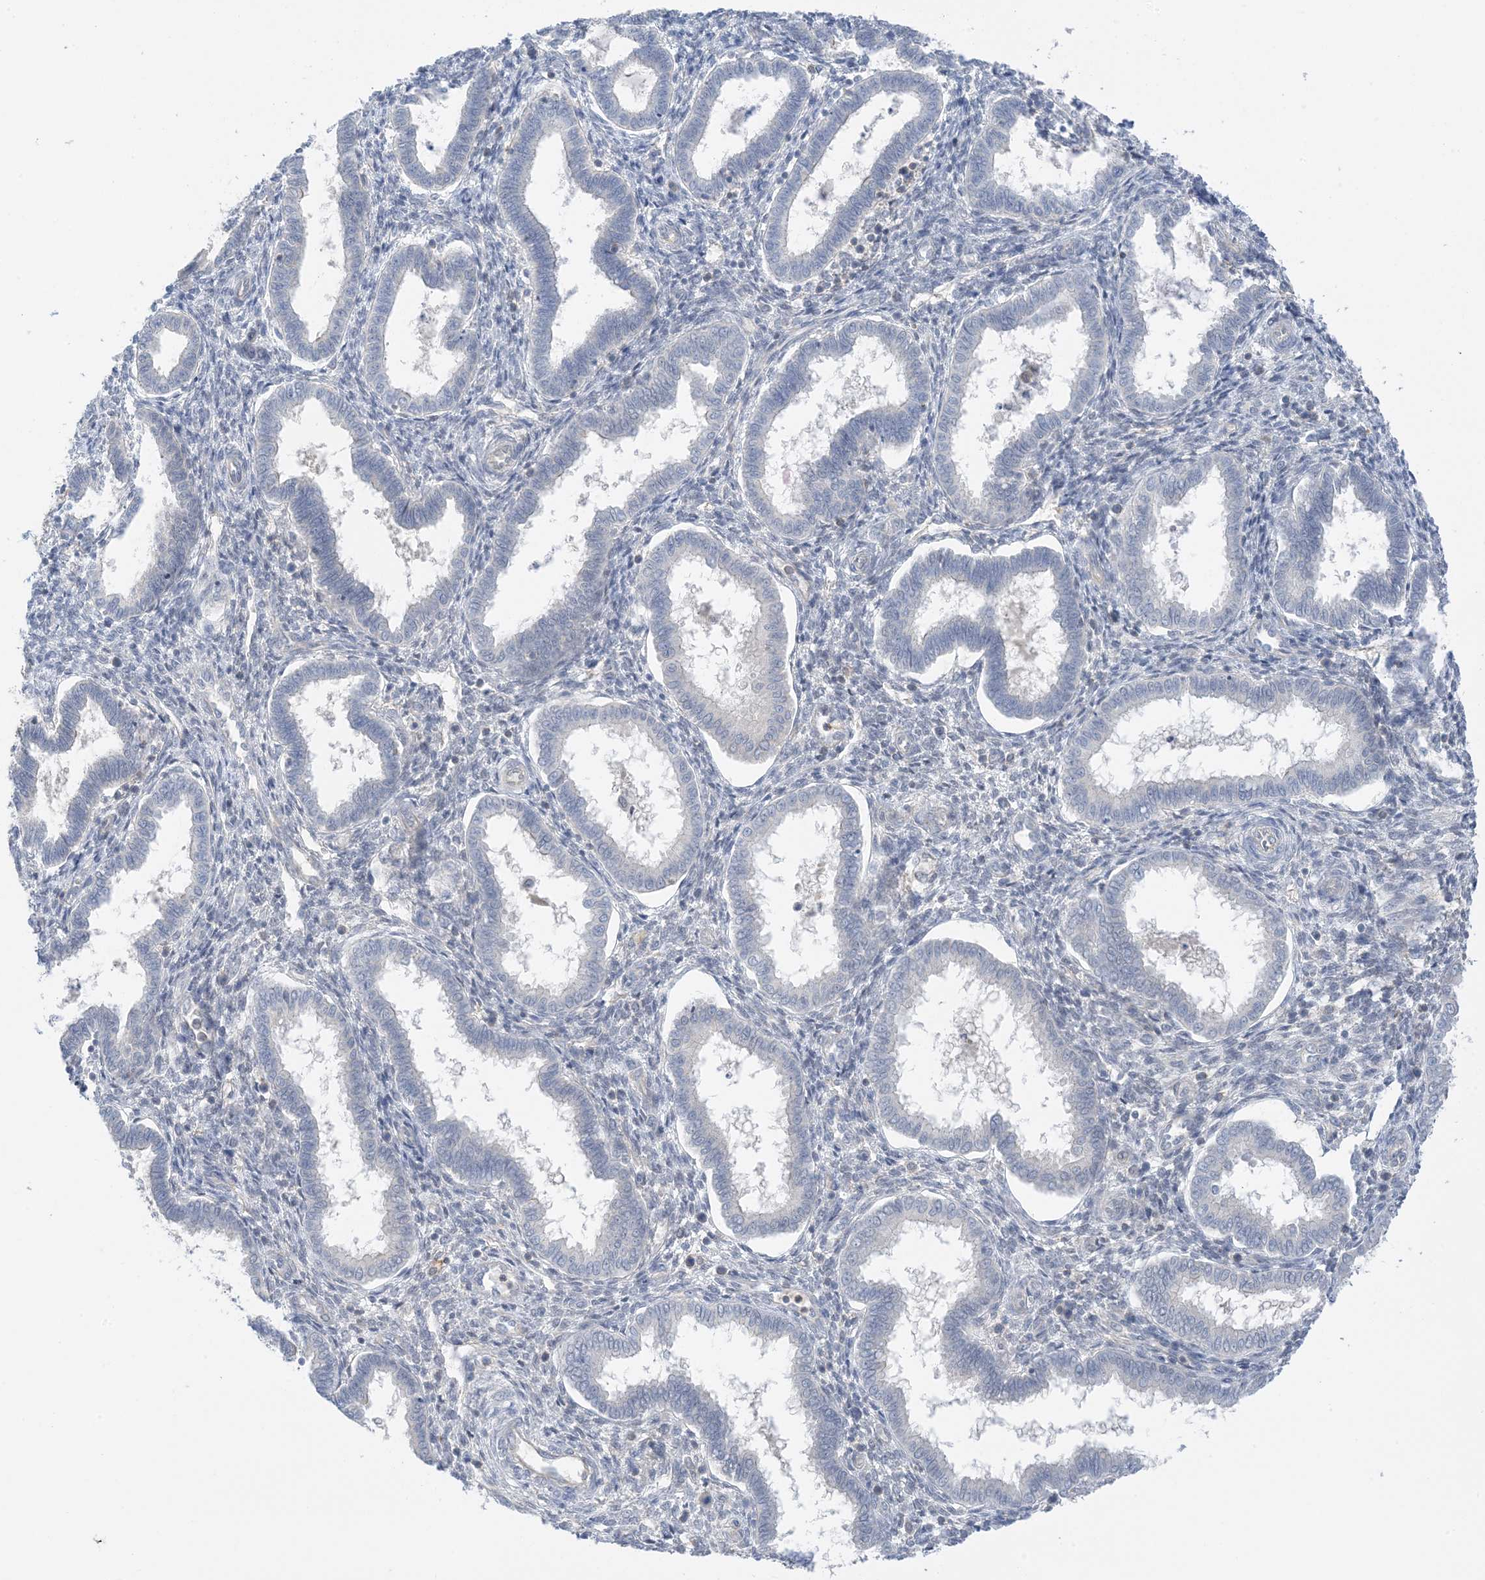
{"staining": {"intensity": "negative", "quantity": "none", "location": "none"}, "tissue": "endometrium", "cell_type": "Cells in endometrial stroma", "image_type": "normal", "snomed": [{"axis": "morphology", "description": "Normal tissue, NOS"}, {"axis": "topography", "description": "Endometrium"}], "caption": "High magnification brightfield microscopy of normal endometrium stained with DAB (brown) and counterstained with hematoxylin (blue): cells in endometrial stroma show no significant expression. The staining is performed using DAB (3,3'-diaminobenzidine) brown chromogen with nuclei counter-stained in using hematoxylin.", "gene": "KIFBP", "patient": {"sex": "female", "age": 24}}